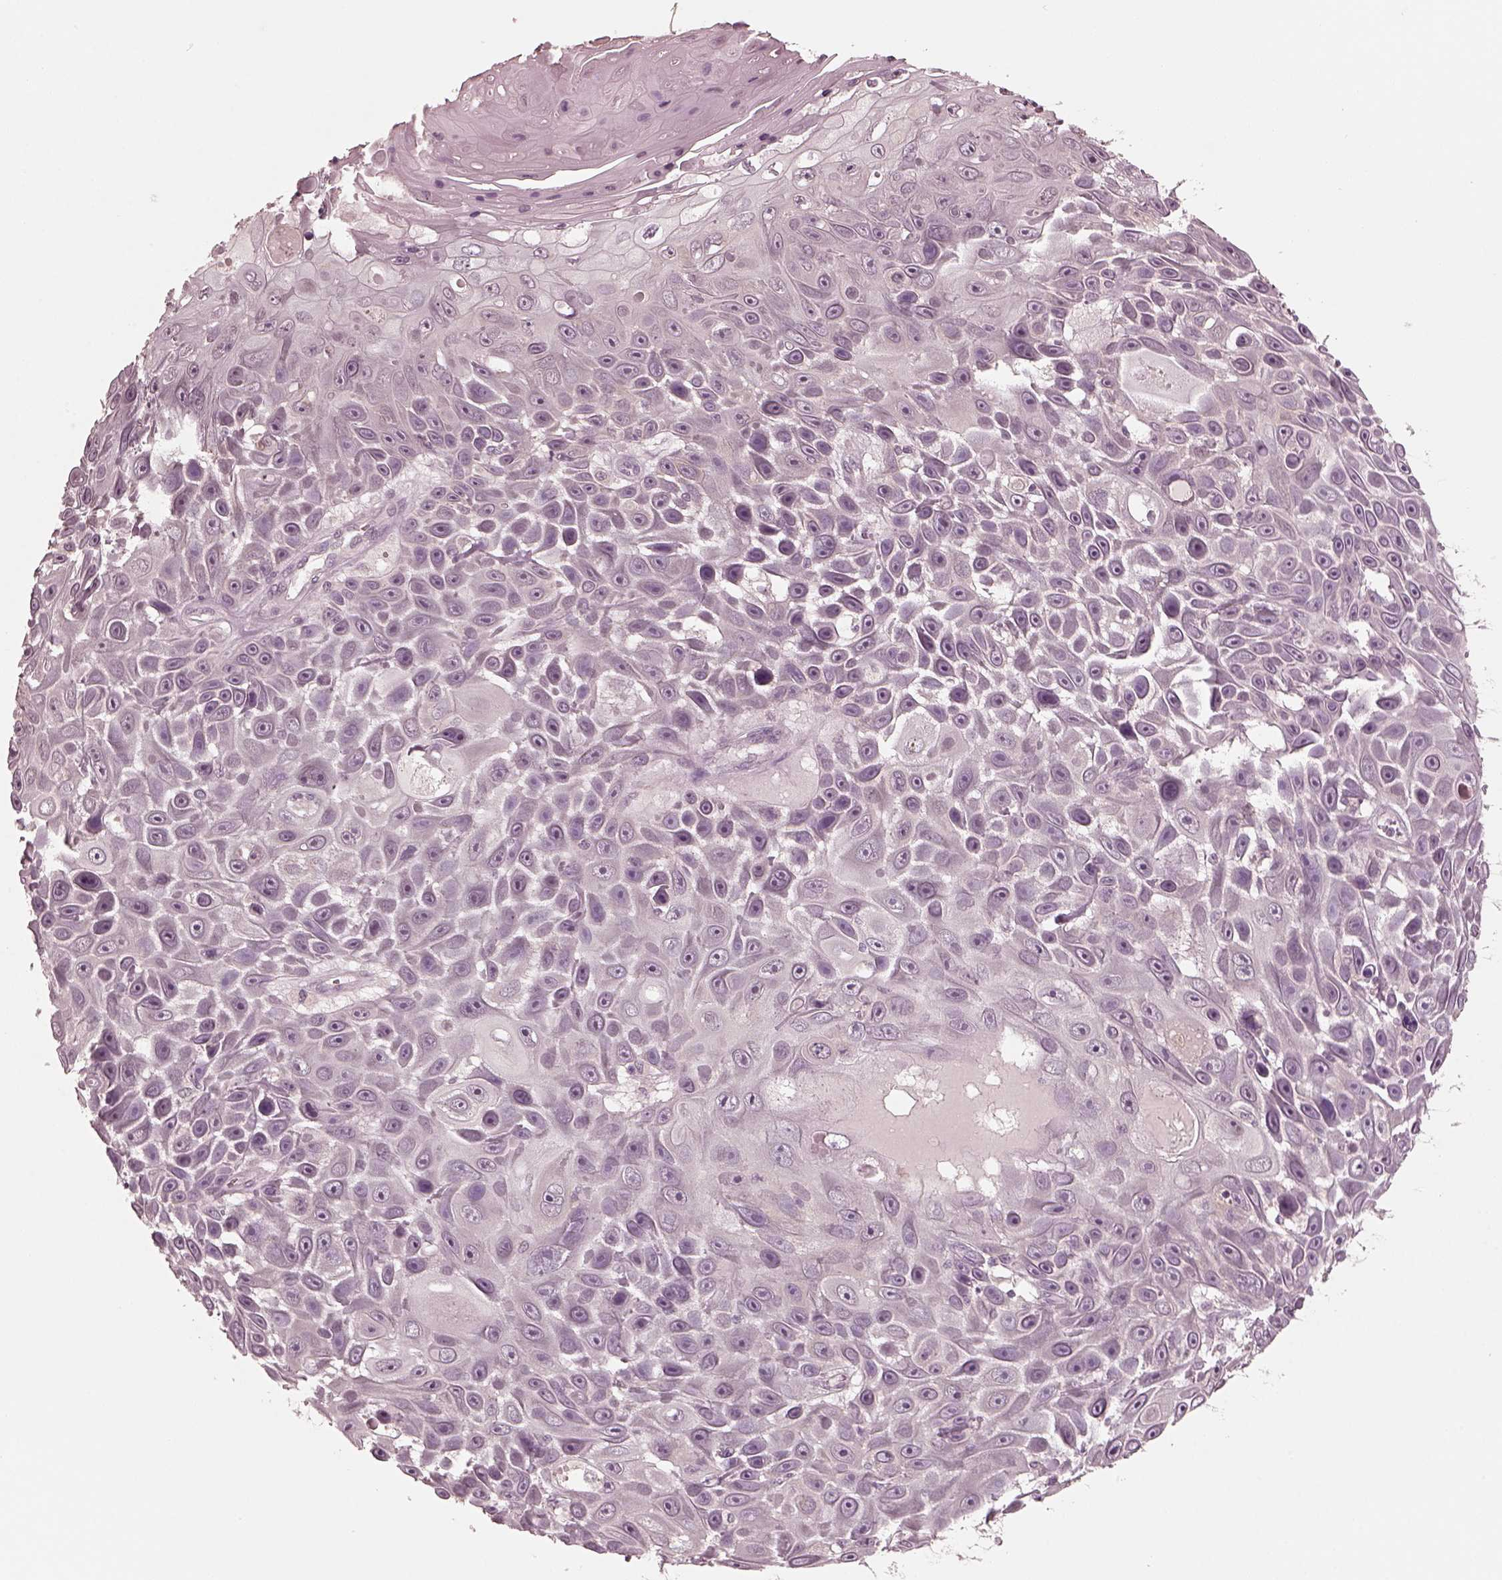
{"staining": {"intensity": "negative", "quantity": "none", "location": "none"}, "tissue": "skin cancer", "cell_type": "Tumor cells", "image_type": "cancer", "snomed": [{"axis": "morphology", "description": "Squamous cell carcinoma, NOS"}, {"axis": "topography", "description": "Skin"}], "caption": "Immunohistochemical staining of skin cancer reveals no significant expression in tumor cells.", "gene": "RGS7", "patient": {"sex": "male", "age": 82}}